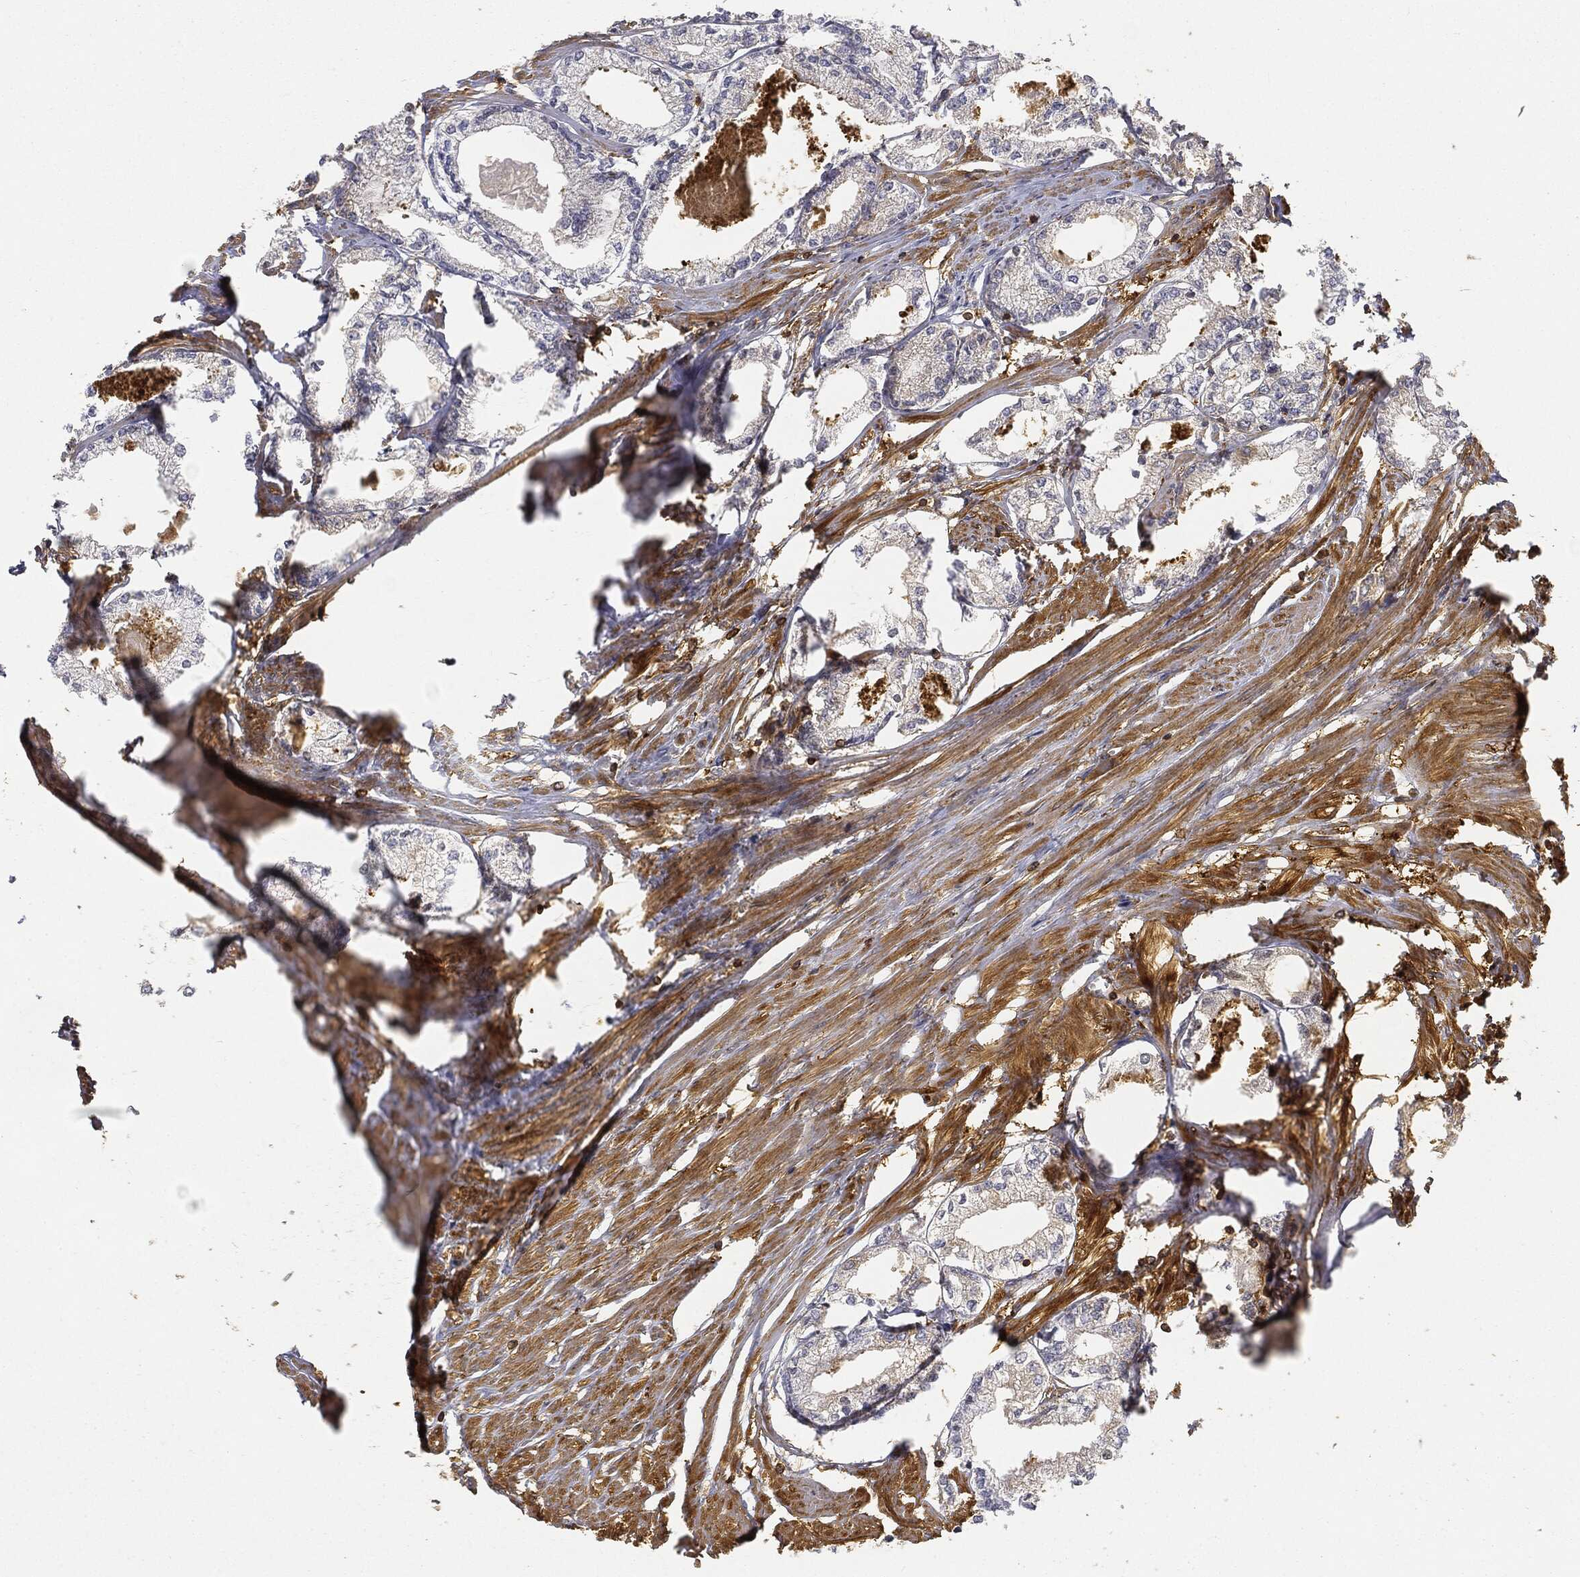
{"staining": {"intensity": "negative", "quantity": "none", "location": "none"}, "tissue": "prostate cancer", "cell_type": "Tumor cells", "image_type": "cancer", "snomed": [{"axis": "morphology", "description": "Adenocarcinoma, NOS"}, {"axis": "topography", "description": "Prostate"}], "caption": "This is a image of IHC staining of prostate cancer, which shows no expression in tumor cells.", "gene": "WDR1", "patient": {"sex": "male", "age": 56}}